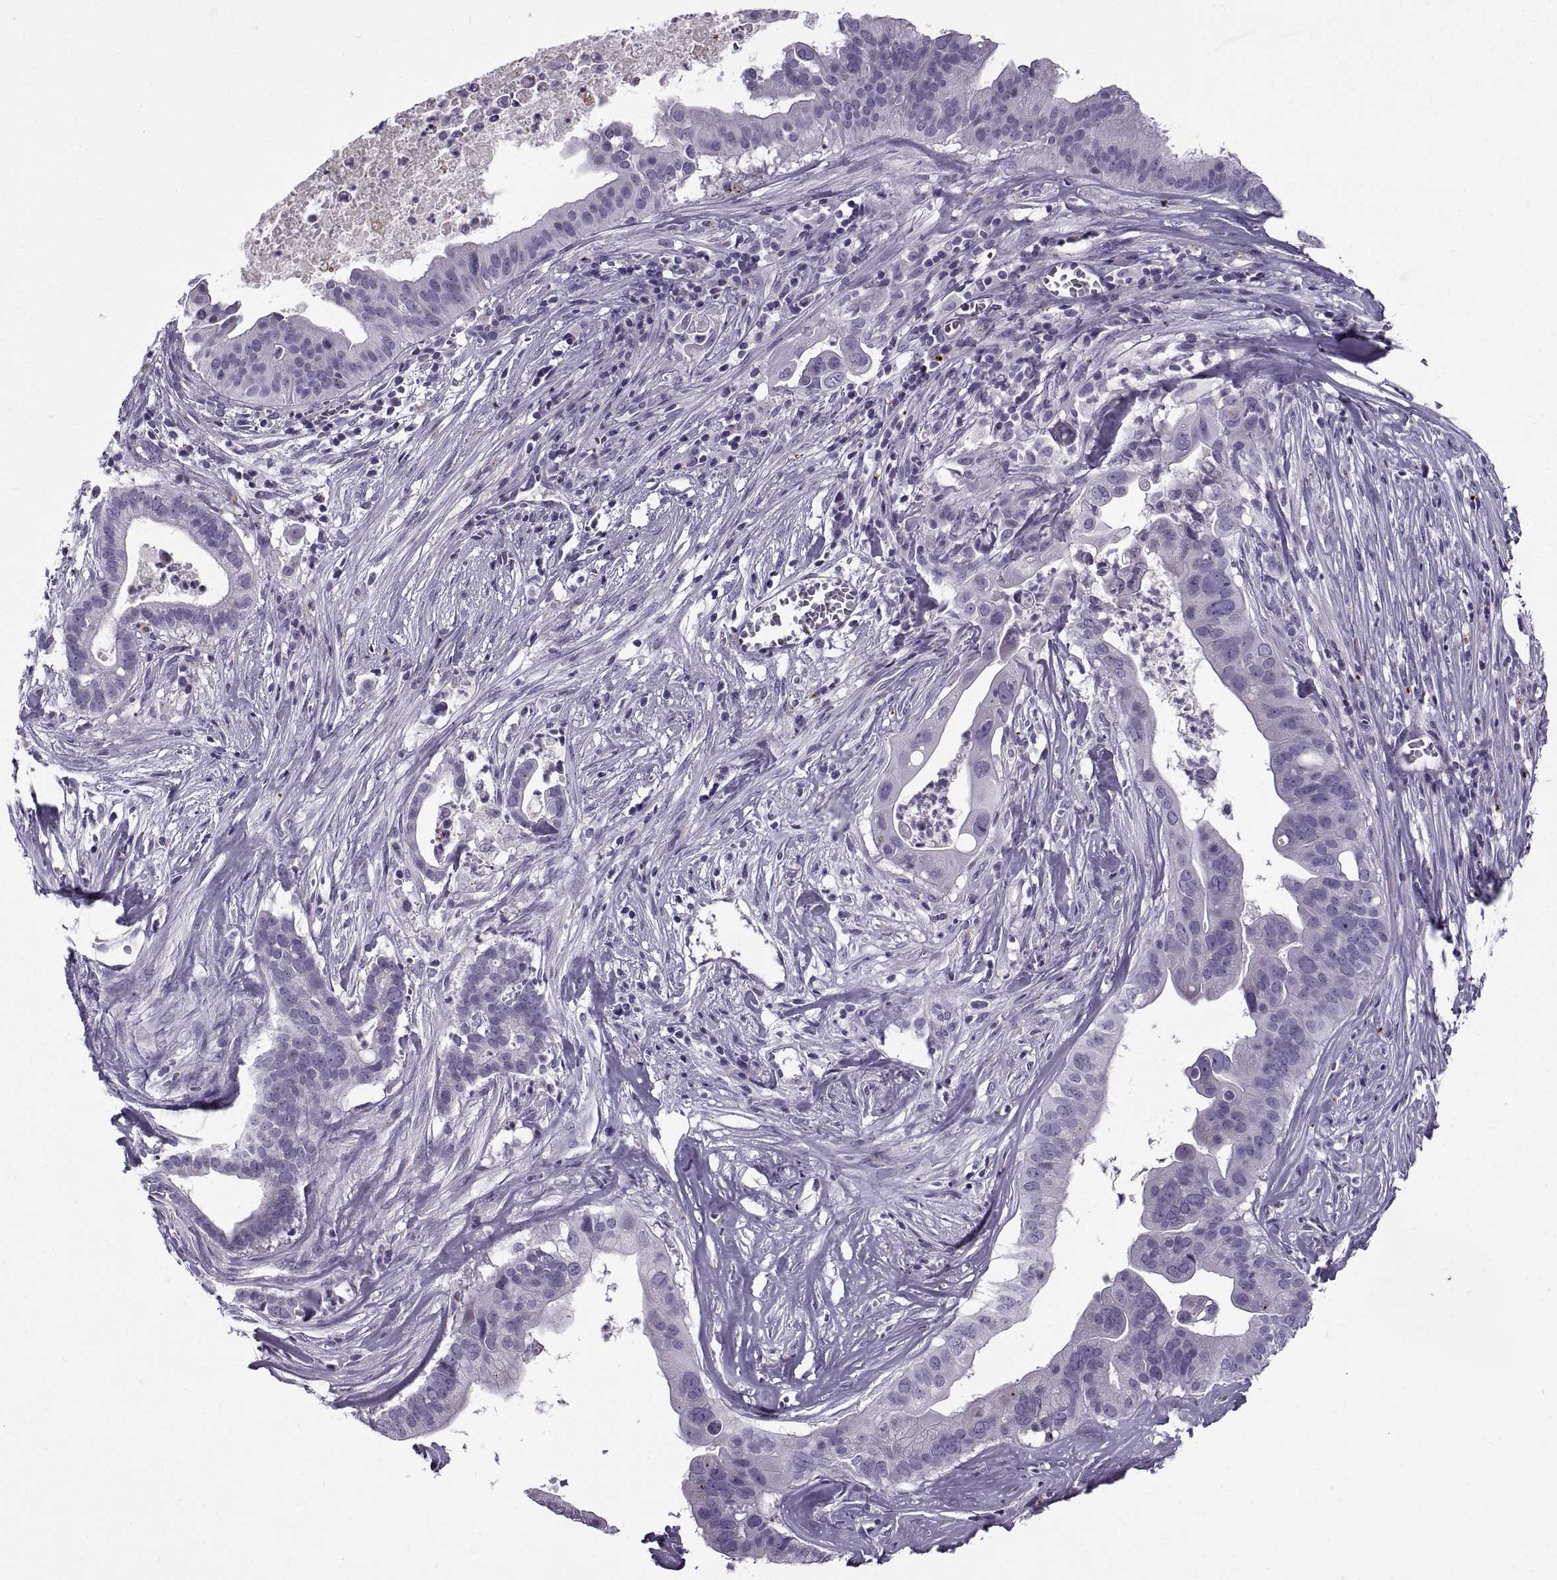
{"staining": {"intensity": "negative", "quantity": "none", "location": "none"}, "tissue": "pancreatic cancer", "cell_type": "Tumor cells", "image_type": "cancer", "snomed": [{"axis": "morphology", "description": "Adenocarcinoma, NOS"}, {"axis": "topography", "description": "Pancreas"}], "caption": "This is an immunohistochemistry (IHC) image of human pancreatic cancer. There is no positivity in tumor cells.", "gene": "CALCR", "patient": {"sex": "male", "age": 61}}